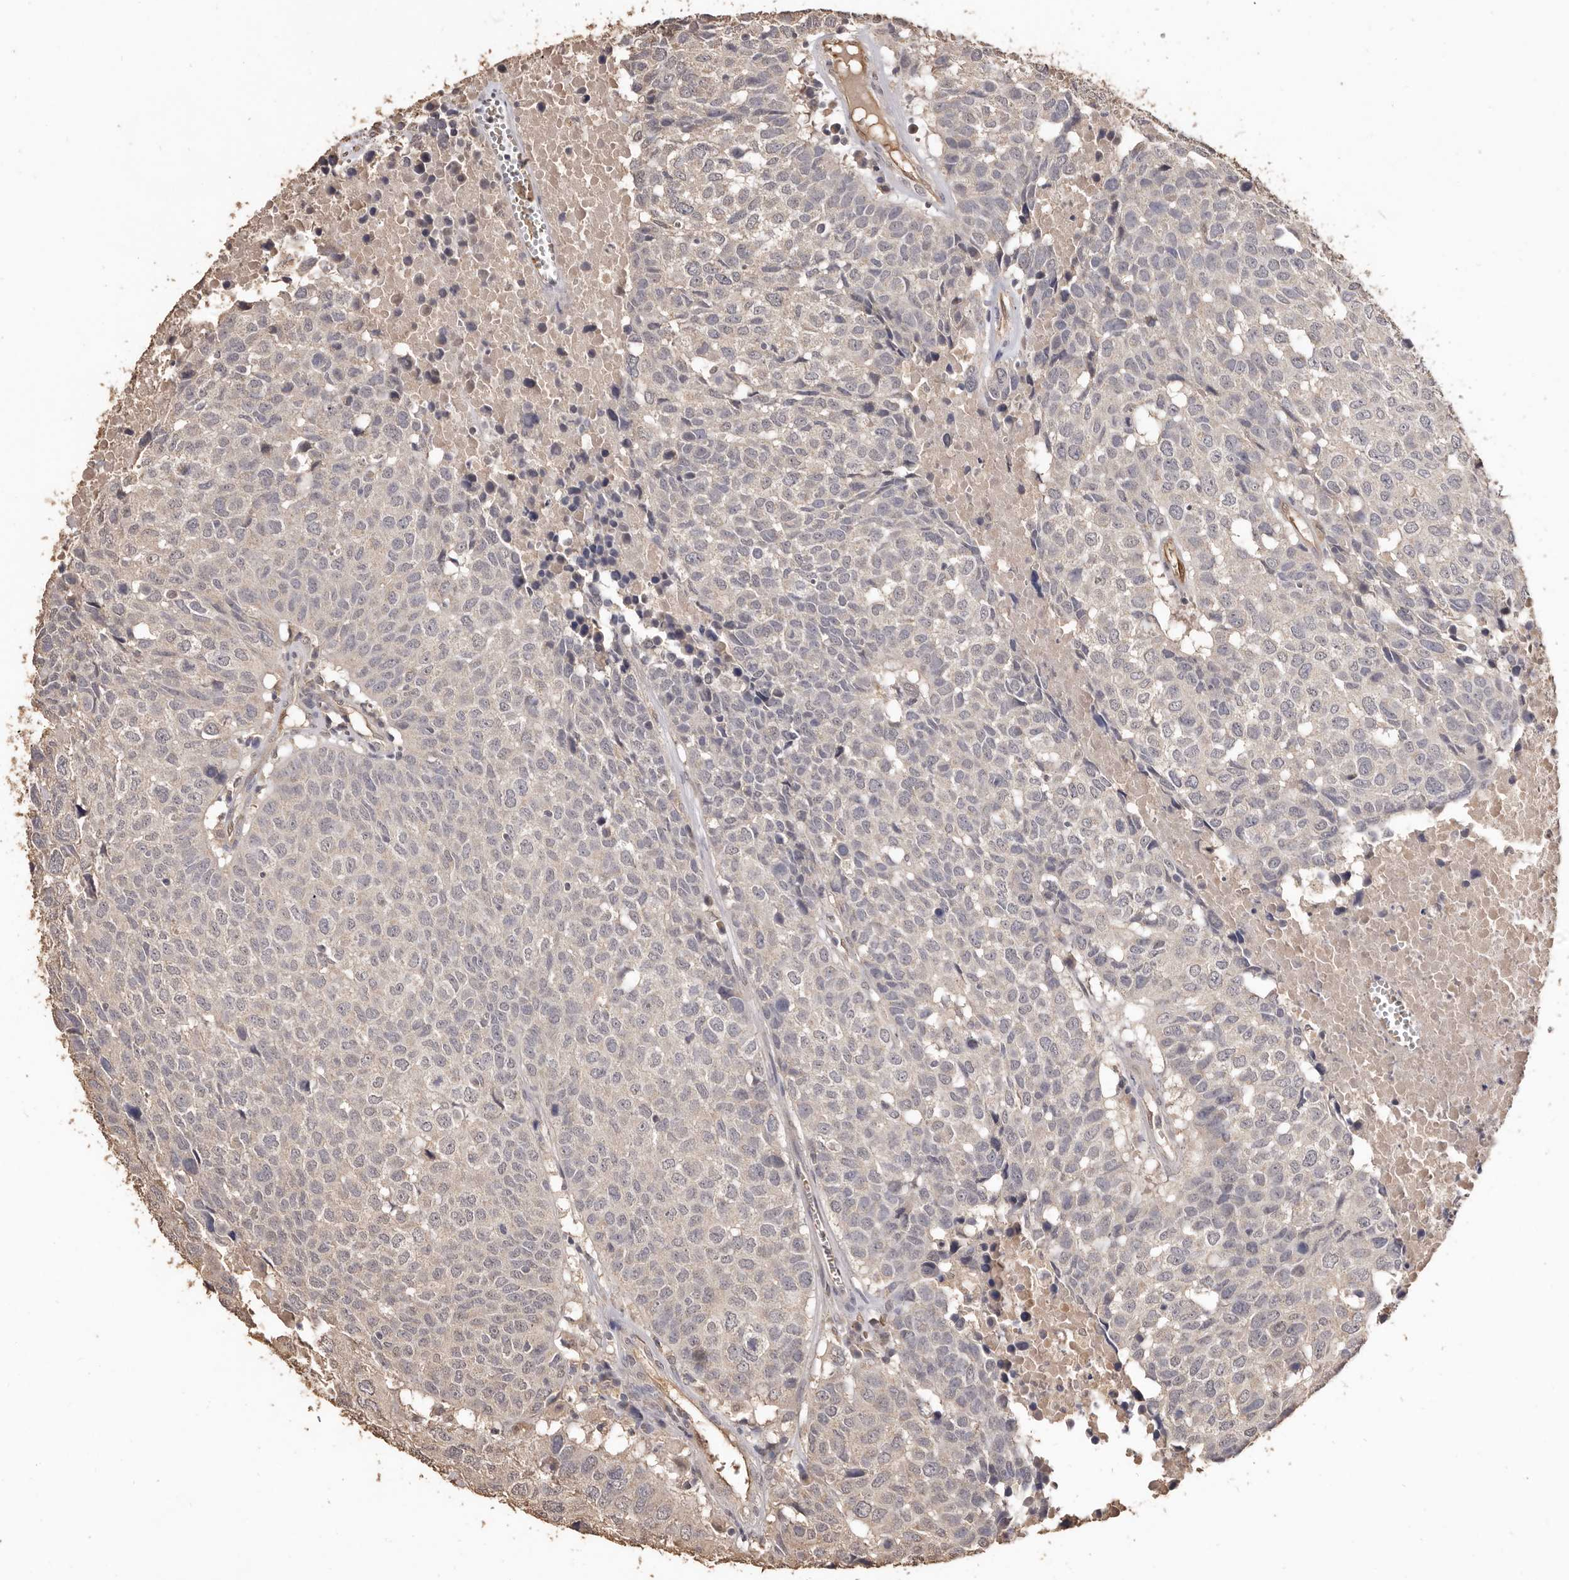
{"staining": {"intensity": "negative", "quantity": "none", "location": "none"}, "tissue": "head and neck cancer", "cell_type": "Tumor cells", "image_type": "cancer", "snomed": [{"axis": "morphology", "description": "Squamous cell carcinoma, NOS"}, {"axis": "topography", "description": "Head-Neck"}], "caption": "Immunohistochemical staining of head and neck cancer shows no significant expression in tumor cells.", "gene": "INAVA", "patient": {"sex": "male", "age": 66}}